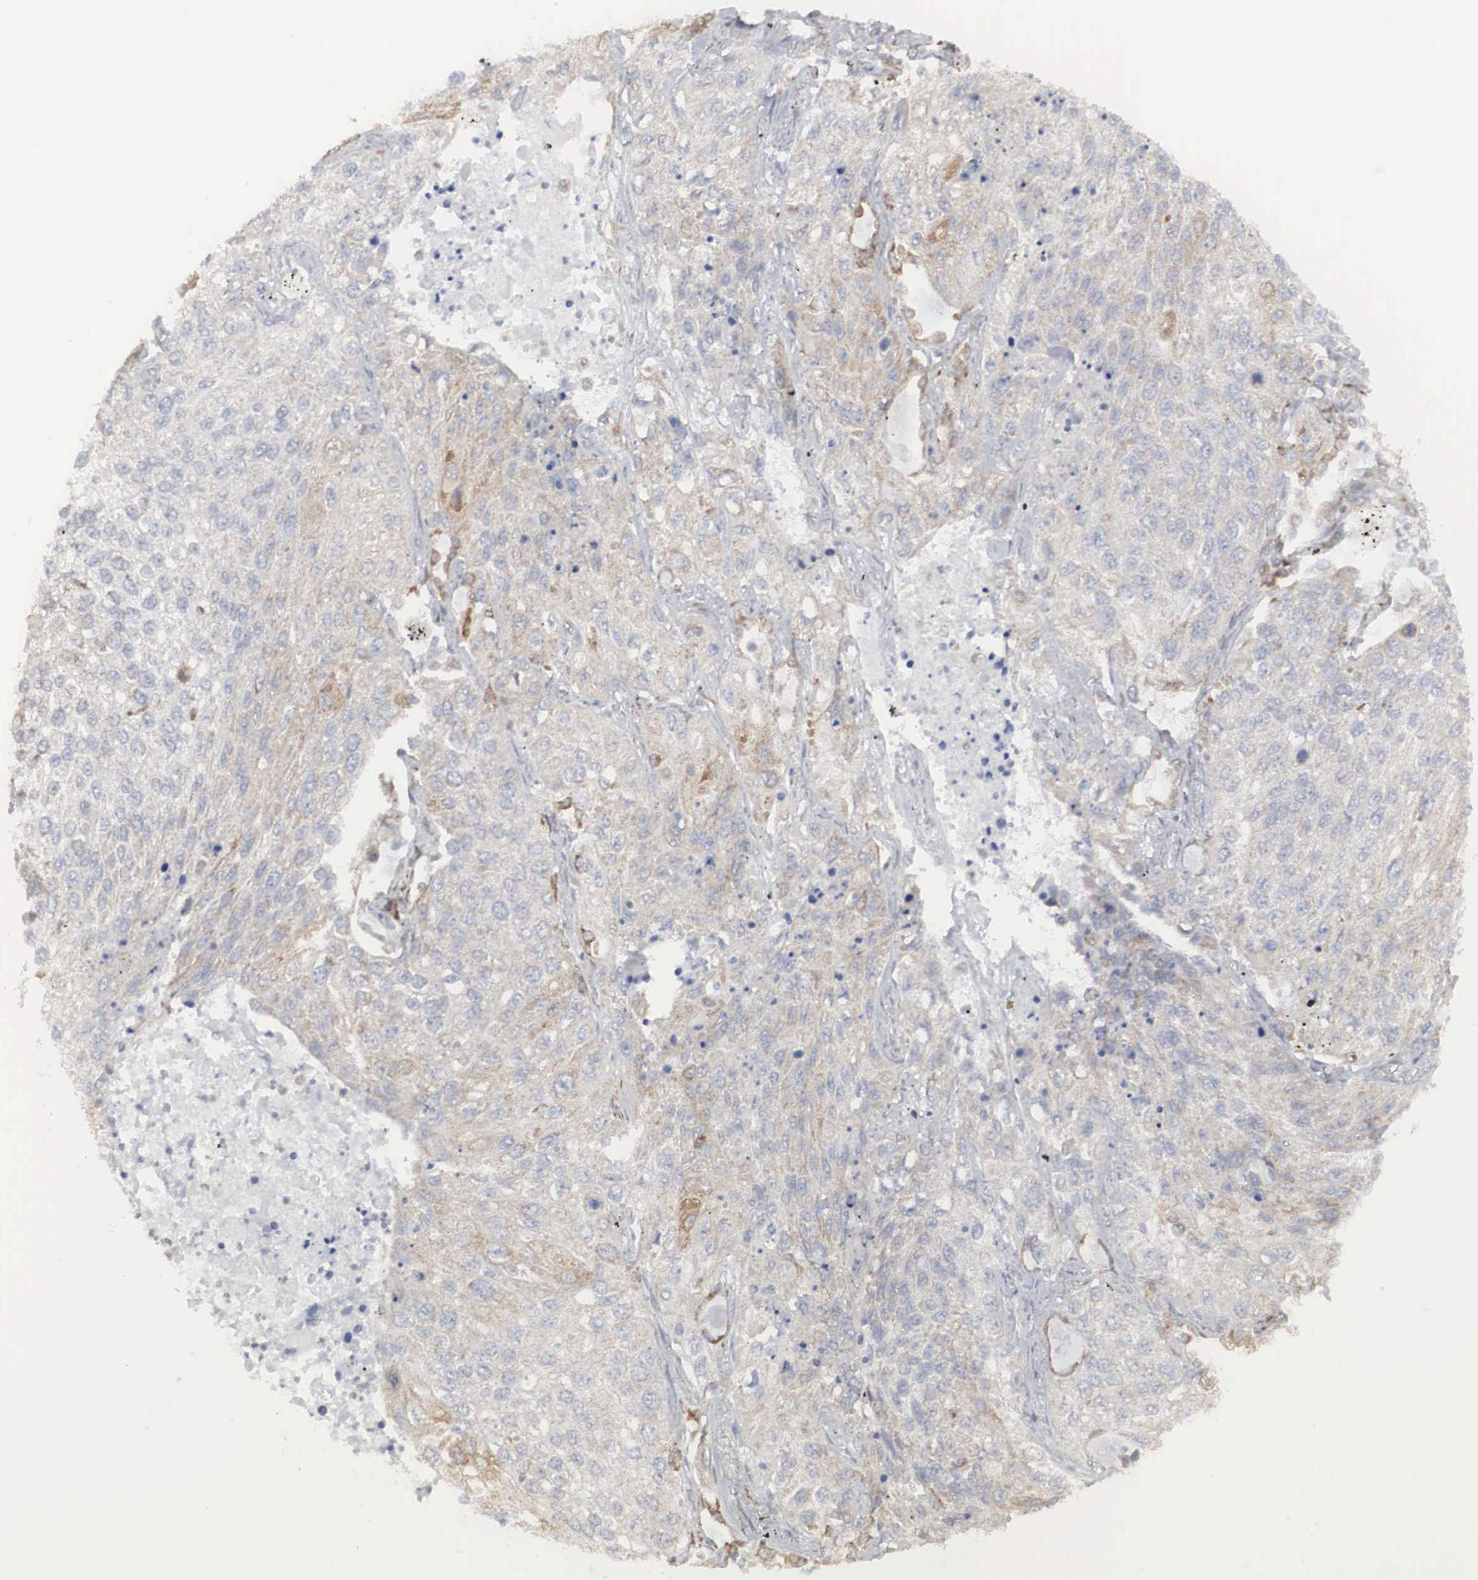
{"staining": {"intensity": "weak", "quantity": "25%-75%", "location": "cytoplasmic/membranous"}, "tissue": "lung cancer", "cell_type": "Tumor cells", "image_type": "cancer", "snomed": [{"axis": "morphology", "description": "Squamous cell carcinoma, NOS"}, {"axis": "topography", "description": "Lung"}], "caption": "Lung cancer stained with IHC exhibits weak cytoplasmic/membranous positivity in approximately 25%-75% of tumor cells.", "gene": "MIA2", "patient": {"sex": "male", "age": 75}}